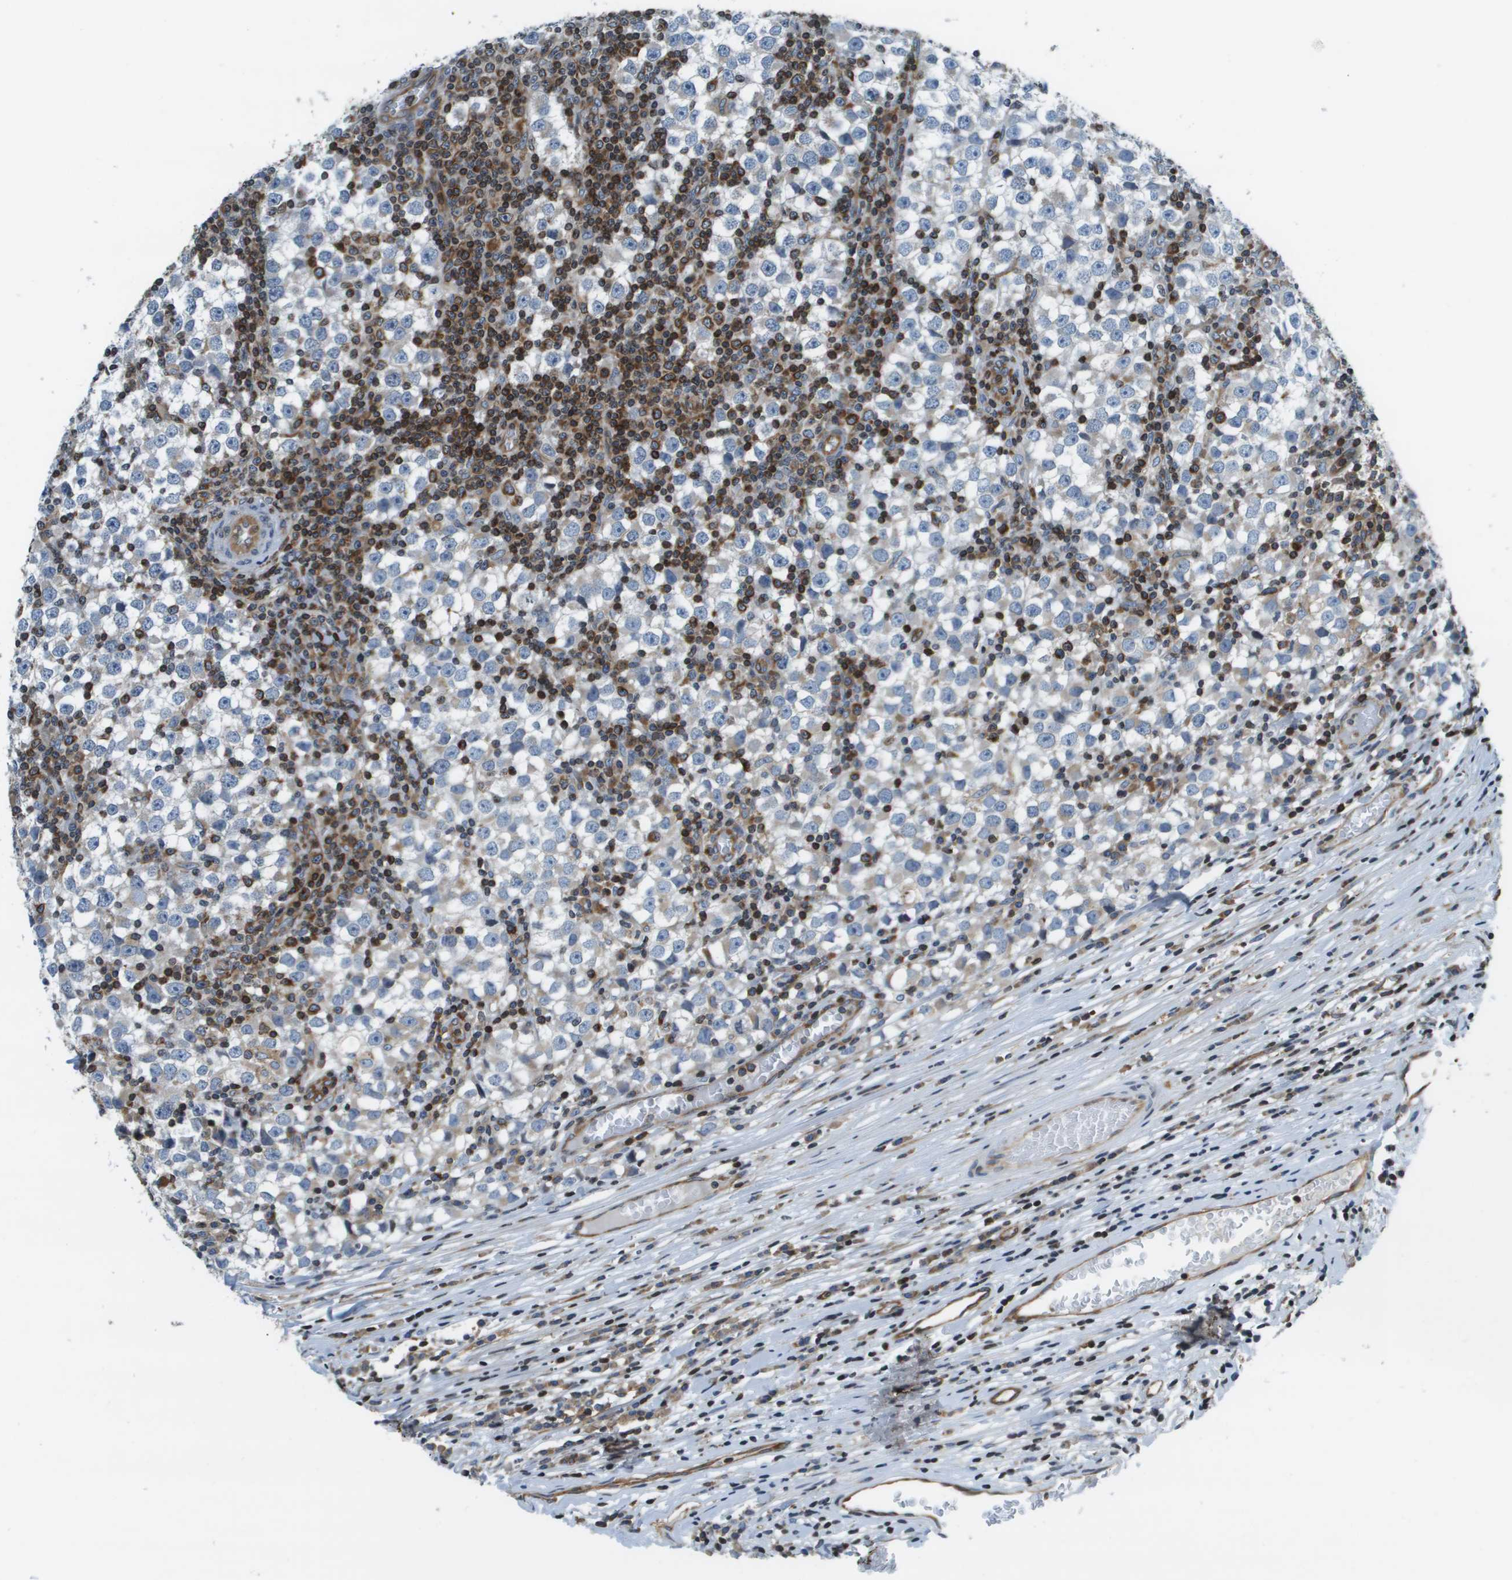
{"staining": {"intensity": "negative", "quantity": "none", "location": "none"}, "tissue": "testis cancer", "cell_type": "Tumor cells", "image_type": "cancer", "snomed": [{"axis": "morphology", "description": "Seminoma, NOS"}, {"axis": "topography", "description": "Testis"}], "caption": "Testis seminoma stained for a protein using immunohistochemistry exhibits no staining tumor cells.", "gene": "ESYT1", "patient": {"sex": "male", "age": 65}}